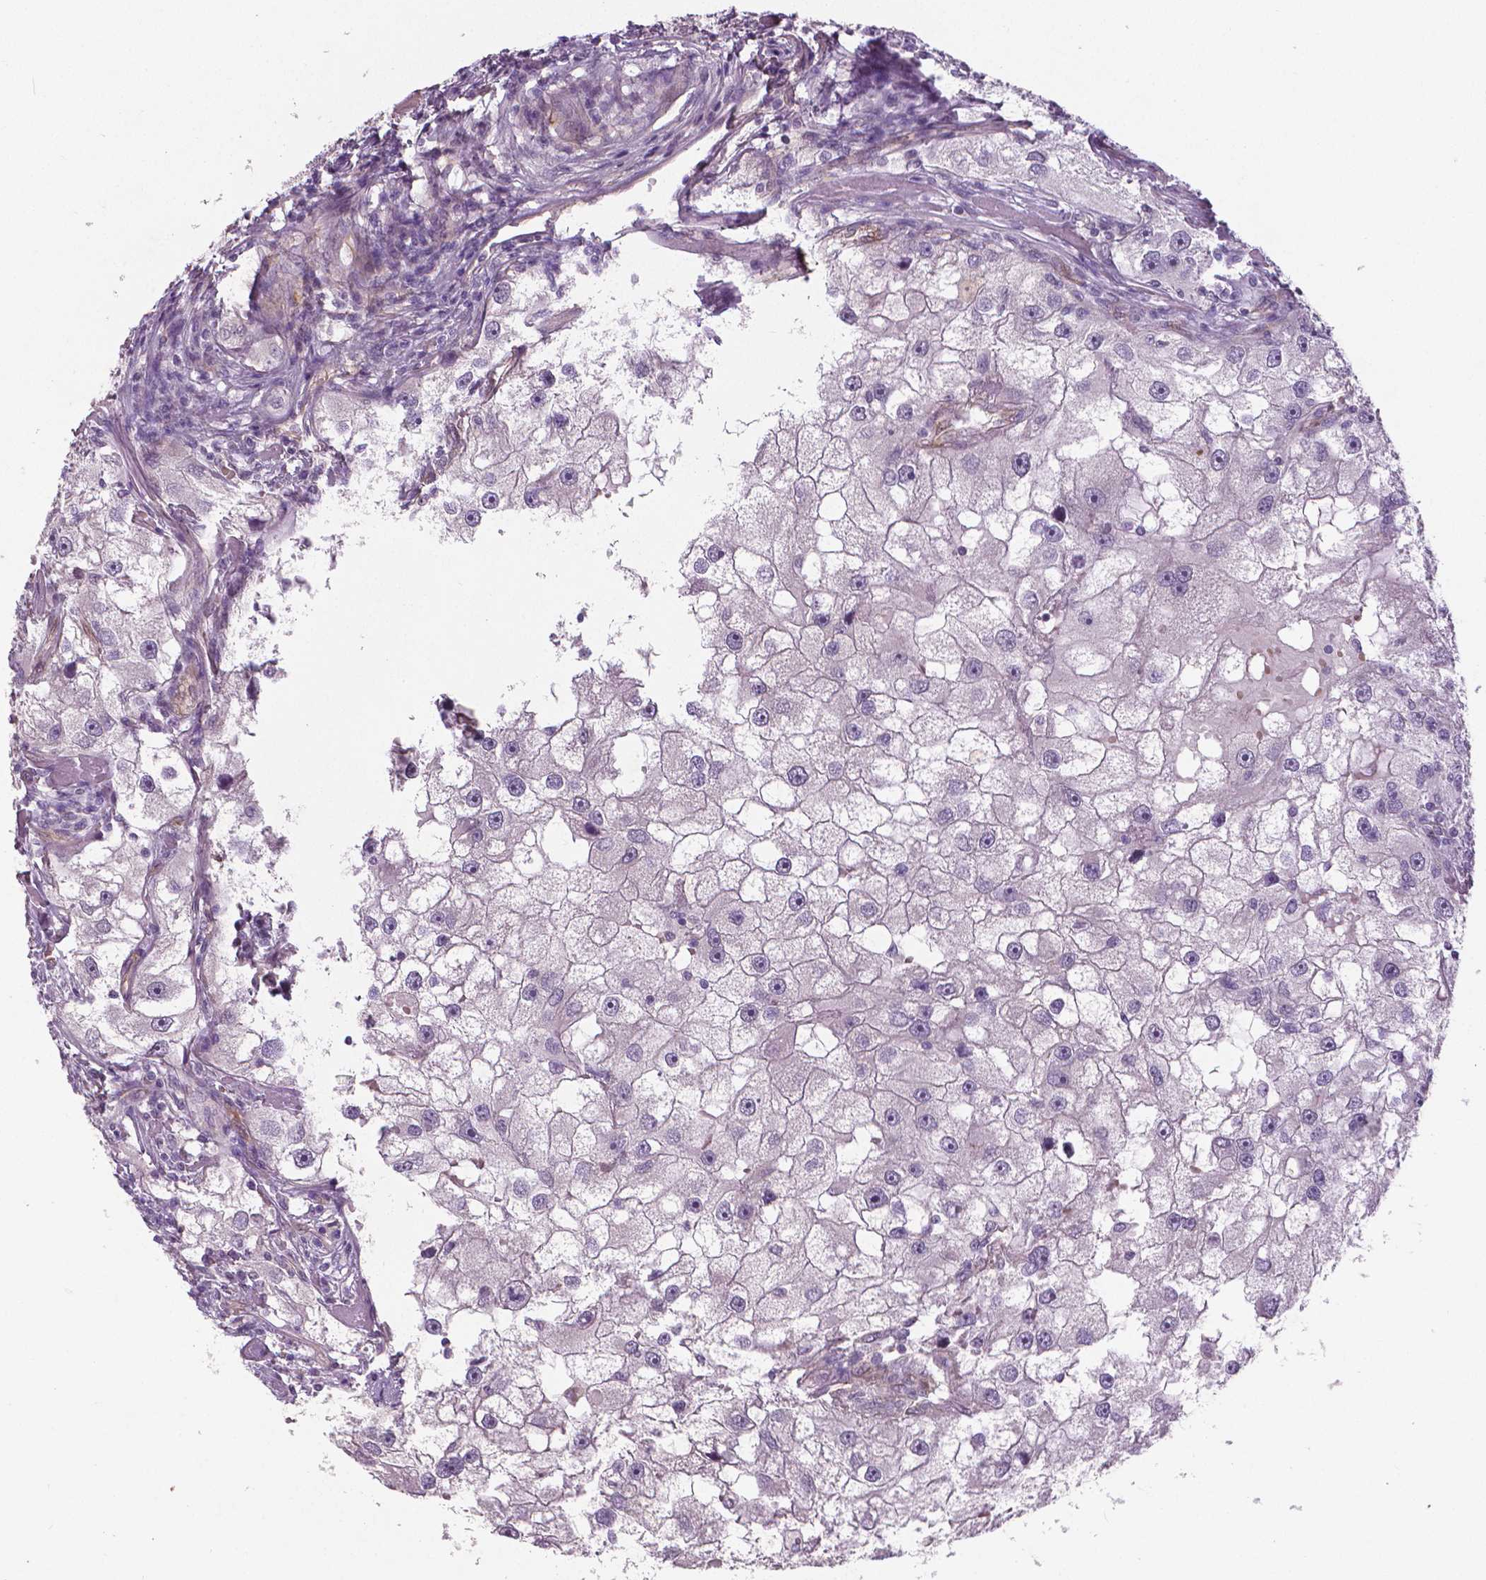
{"staining": {"intensity": "negative", "quantity": "none", "location": "none"}, "tissue": "renal cancer", "cell_type": "Tumor cells", "image_type": "cancer", "snomed": [{"axis": "morphology", "description": "Adenocarcinoma, NOS"}, {"axis": "topography", "description": "Kidney"}], "caption": "Immunohistochemical staining of human renal cancer (adenocarcinoma) exhibits no significant positivity in tumor cells.", "gene": "FLT1", "patient": {"sex": "male", "age": 63}}